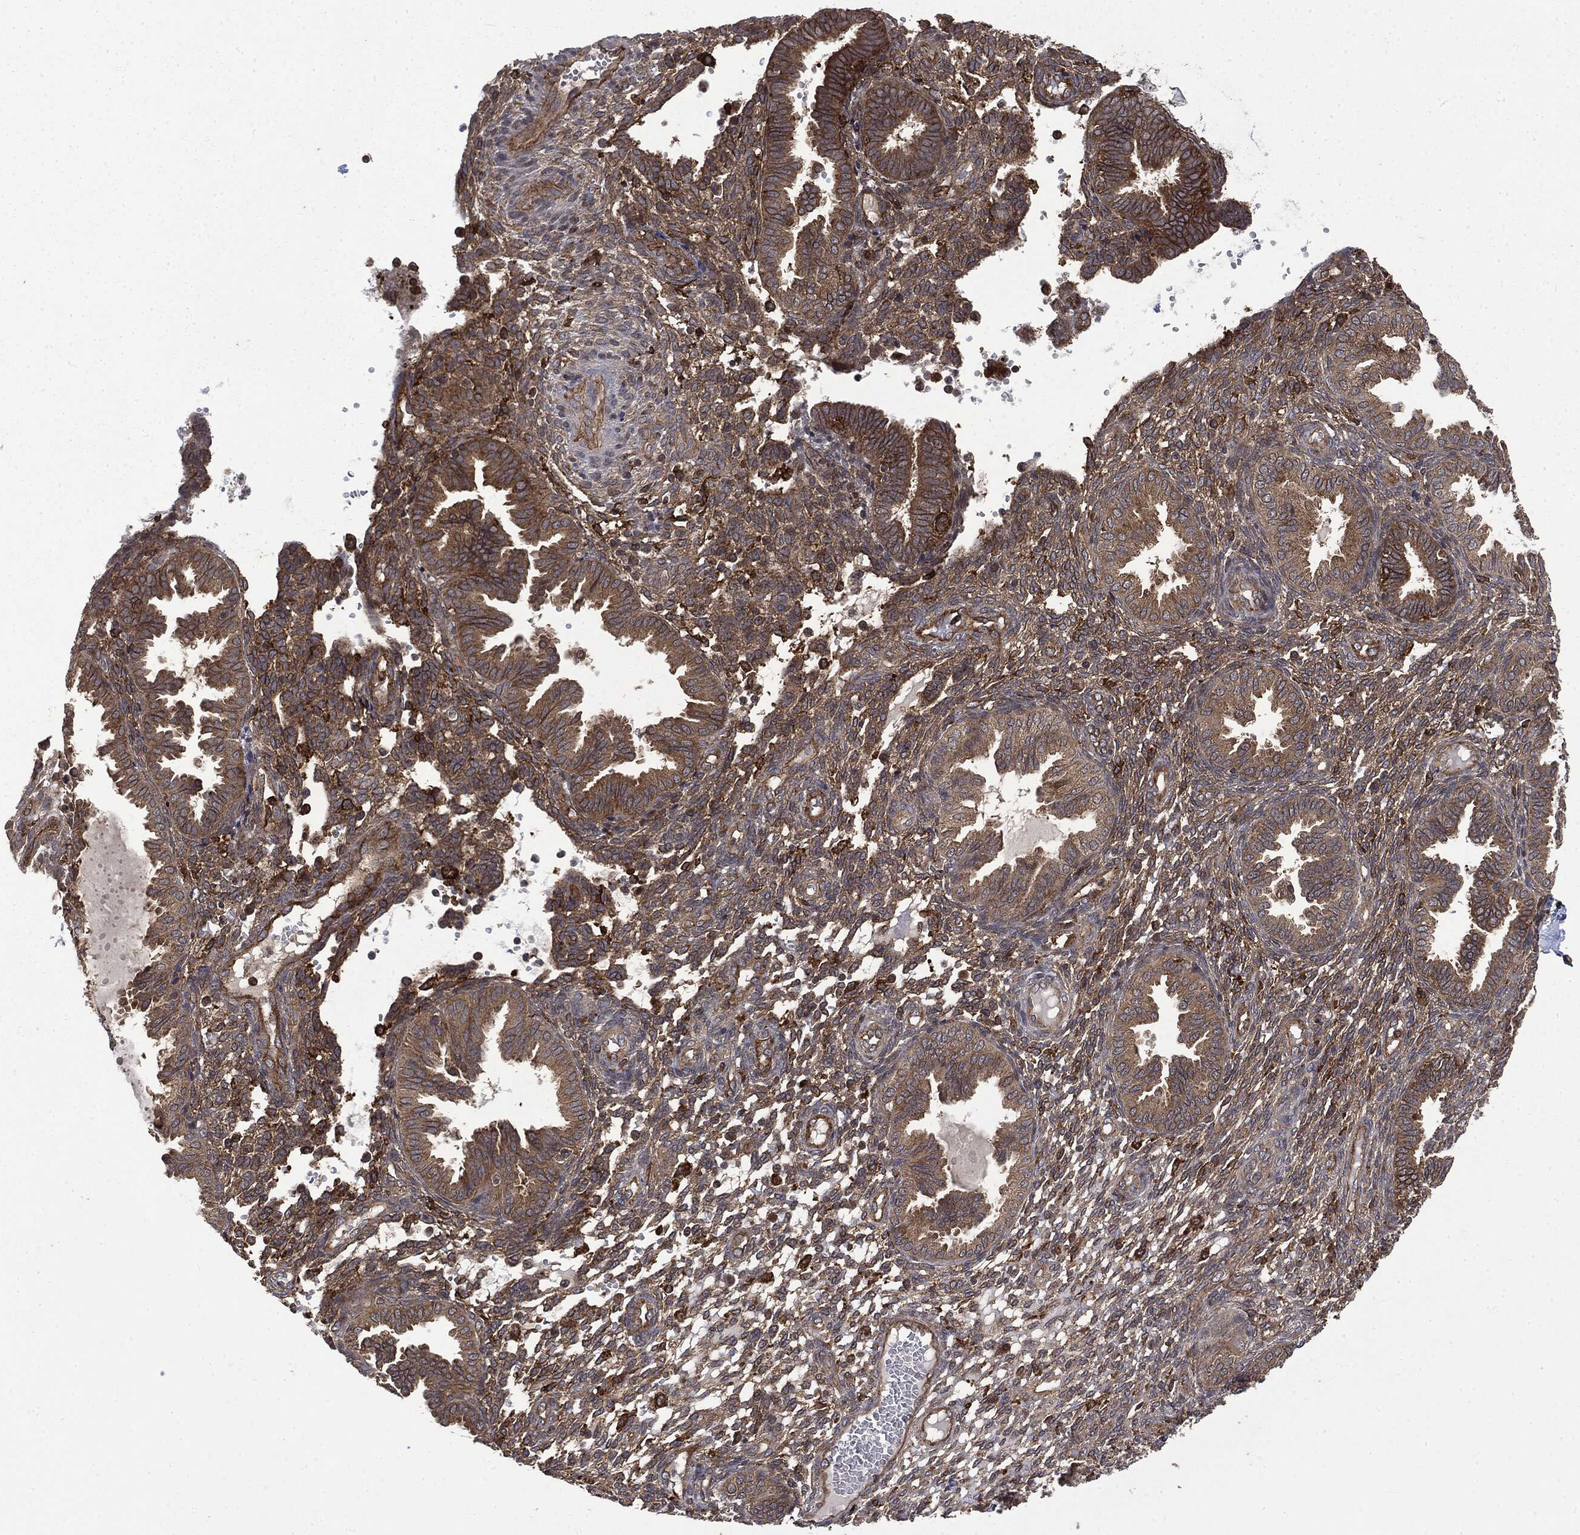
{"staining": {"intensity": "moderate", "quantity": "25%-75%", "location": "cytoplasmic/membranous"}, "tissue": "endometrium", "cell_type": "Cells in endometrial stroma", "image_type": "normal", "snomed": [{"axis": "morphology", "description": "Normal tissue, NOS"}, {"axis": "topography", "description": "Endometrium"}], "caption": "Immunohistochemical staining of unremarkable human endometrium exhibits medium levels of moderate cytoplasmic/membranous positivity in approximately 25%-75% of cells in endometrial stroma. Using DAB (3,3'-diaminobenzidine) (brown) and hematoxylin (blue) stains, captured at high magnification using brightfield microscopy.", "gene": "SNX5", "patient": {"sex": "female", "age": 42}}